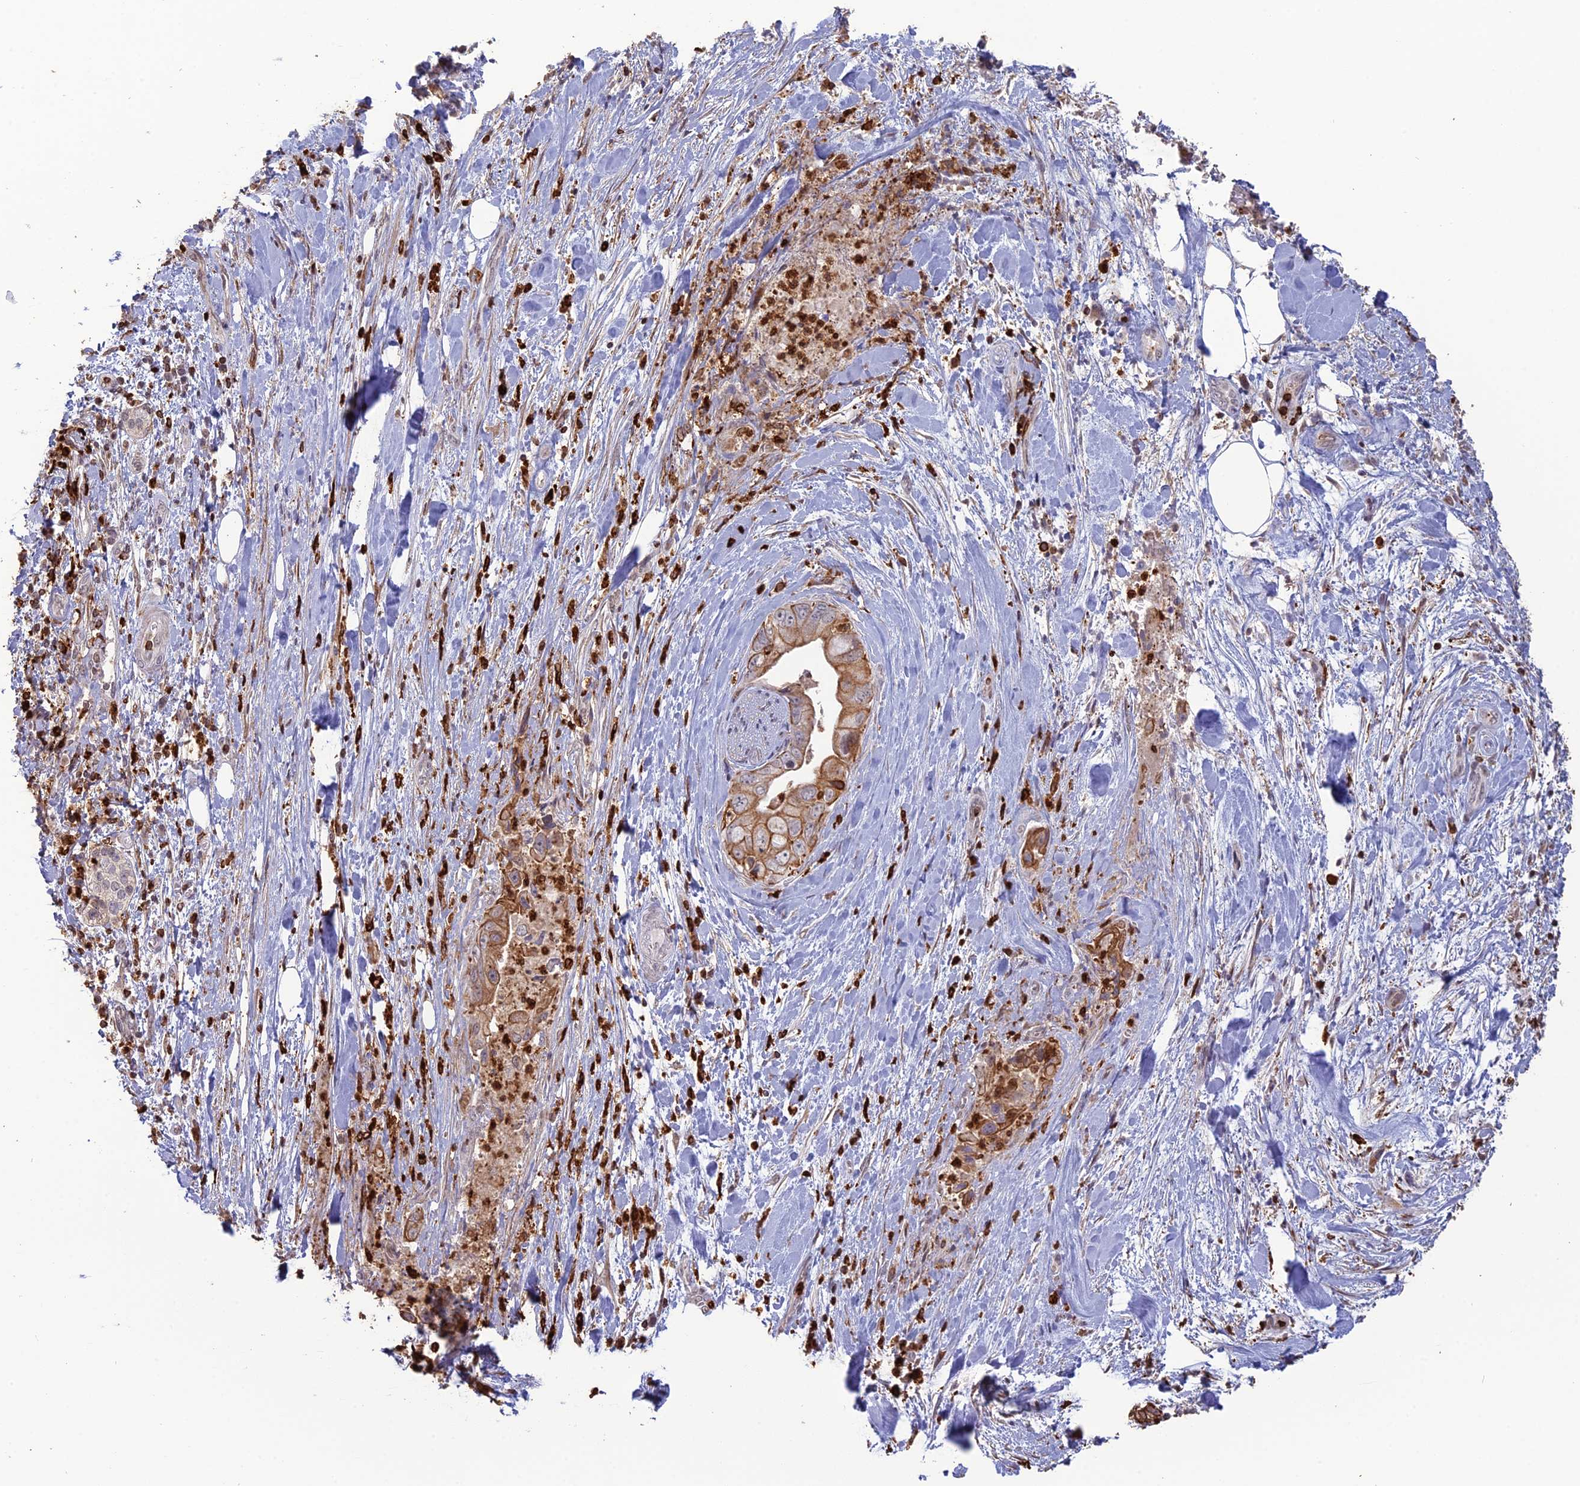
{"staining": {"intensity": "moderate", "quantity": ">75%", "location": "cytoplasmic/membranous"}, "tissue": "pancreatic cancer", "cell_type": "Tumor cells", "image_type": "cancer", "snomed": [{"axis": "morphology", "description": "Adenocarcinoma, NOS"}, {"axis": "topography", "description": "Pancreas"}], "caption": "IHC staining of adenocarcinoma (pancreatic), which shows medium levels of moderate cytoplasmic/membranous staining in about >75% of tumor cells indicating moderate cytoplasmic/membranous protein expression. The staining was performed using DAB (3,3'-diaminobenzidine) (brown) for protein detection and nuclei were counterstained in hematoxylin (blue).", "gene": "APOBR", "patient": {"sex": "female", "age": 78}}